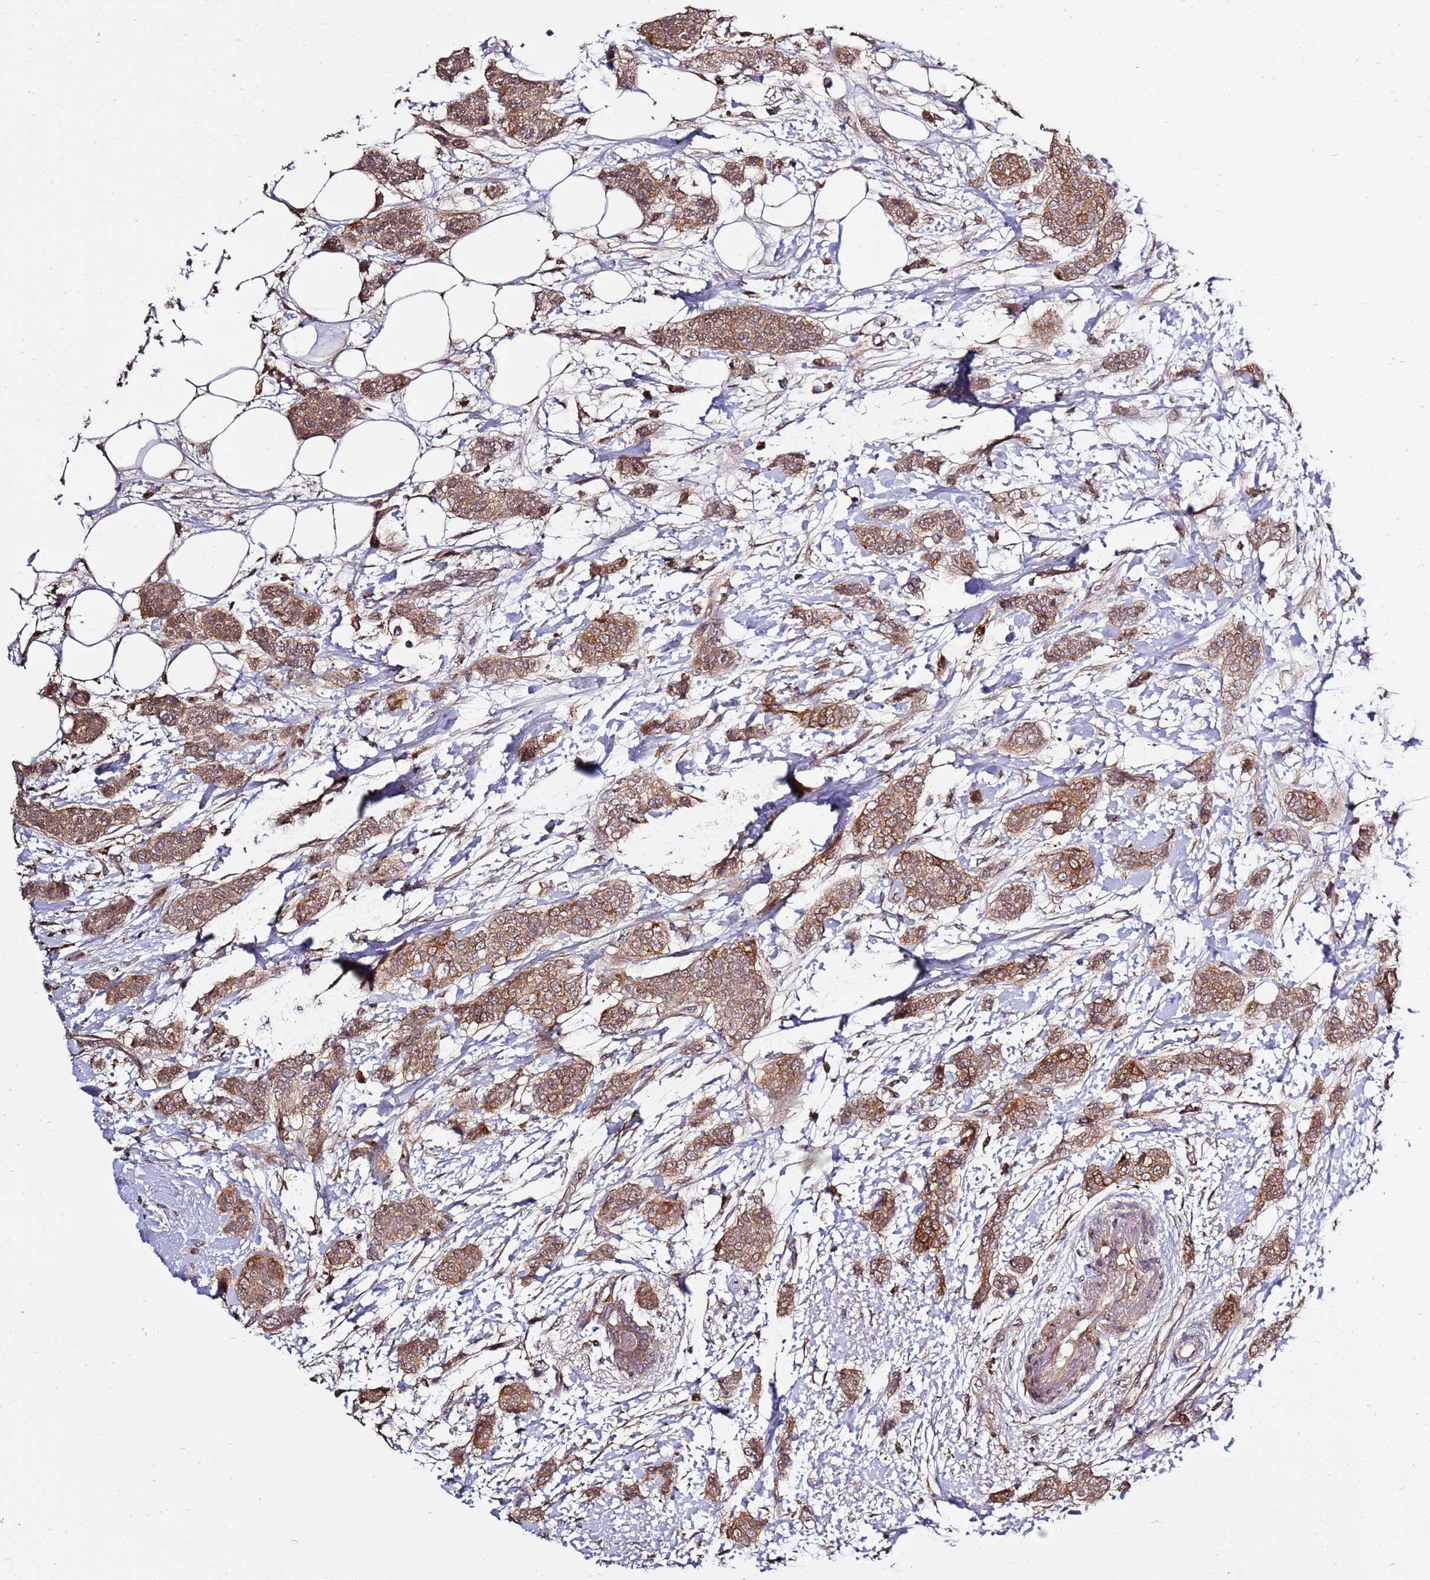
{"staining": {"intensity": "moderate", "quantity": ">75%", "location": "cytoplasmic/membranous"}, "tissue": "breast cancer", "cell_type": "Tumor cells", "image_type": "cancer", "snomed": [{"axis": "morphology", "description": "Duct carcinoma"}, {"axis": "topography", "description": "Breast"}], "caption": "Breast intraductal carcinoma stained with immunohistochemistry (IHC) shows moderate cytoplasmic/membranous staining in about >75% of tumor cells.", "gene": "ZNF624", "patient": {"sex": "female", "age": 72}}